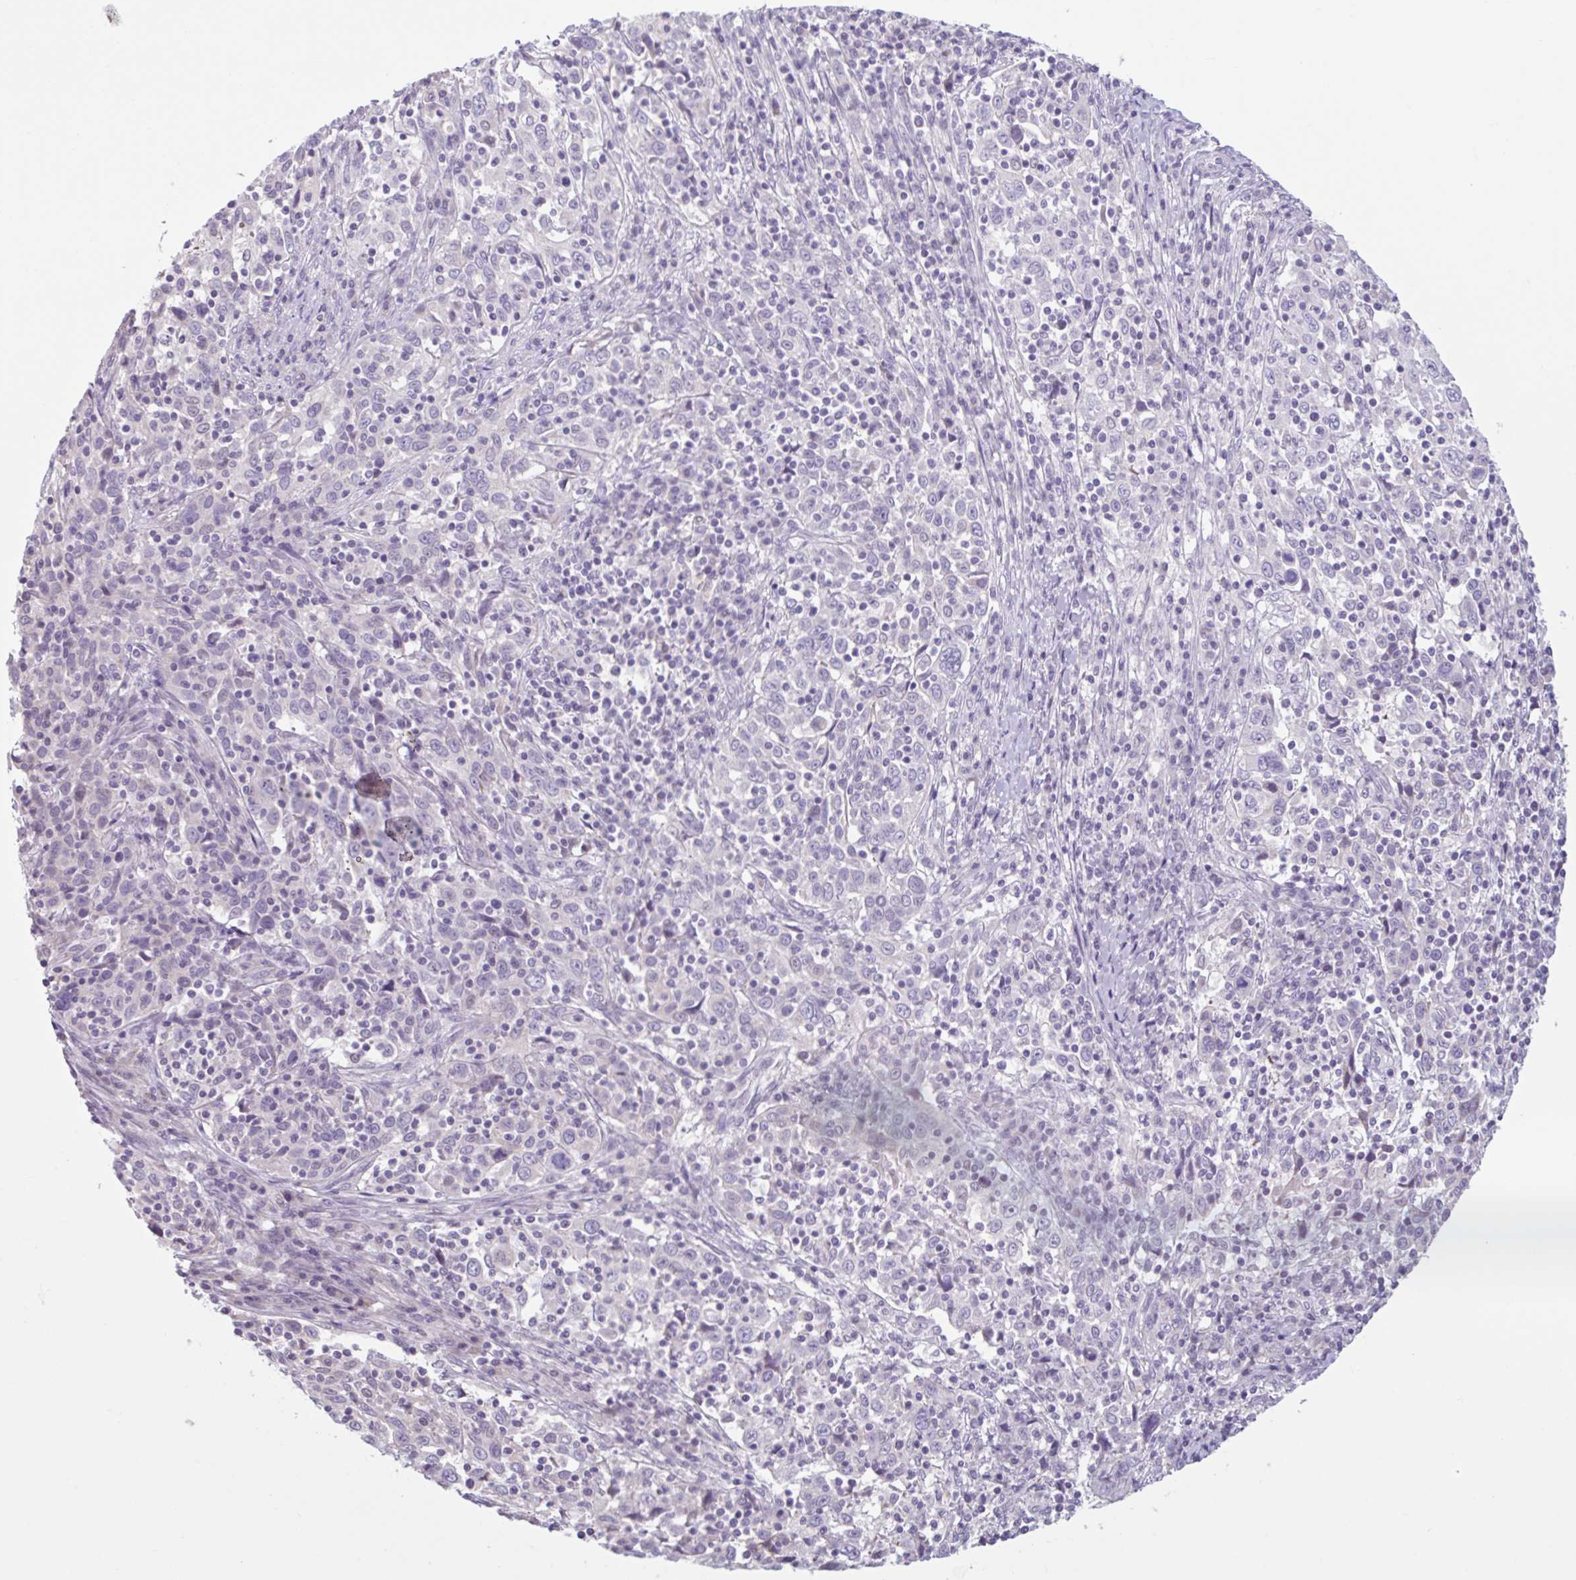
{"staining": {"intensity": "negative", "quantity": "none", "location": "none"}, "tissue": "cervical cancer", "cell_type": "Tumor cells", "image_type": "cancer", "snomed": [{"axis": "morphology", "description": "Squamous cell carcinoma, NOS"}, {"axis": "topography", "description": "Cervix"}], "caption": "Immunohistochemical staining of human squamous cell carcinoma (cervical) shows no significant expression in tumor cells.", "gene": "CDH19", "patient": {"sex": "female", "age": 46}}